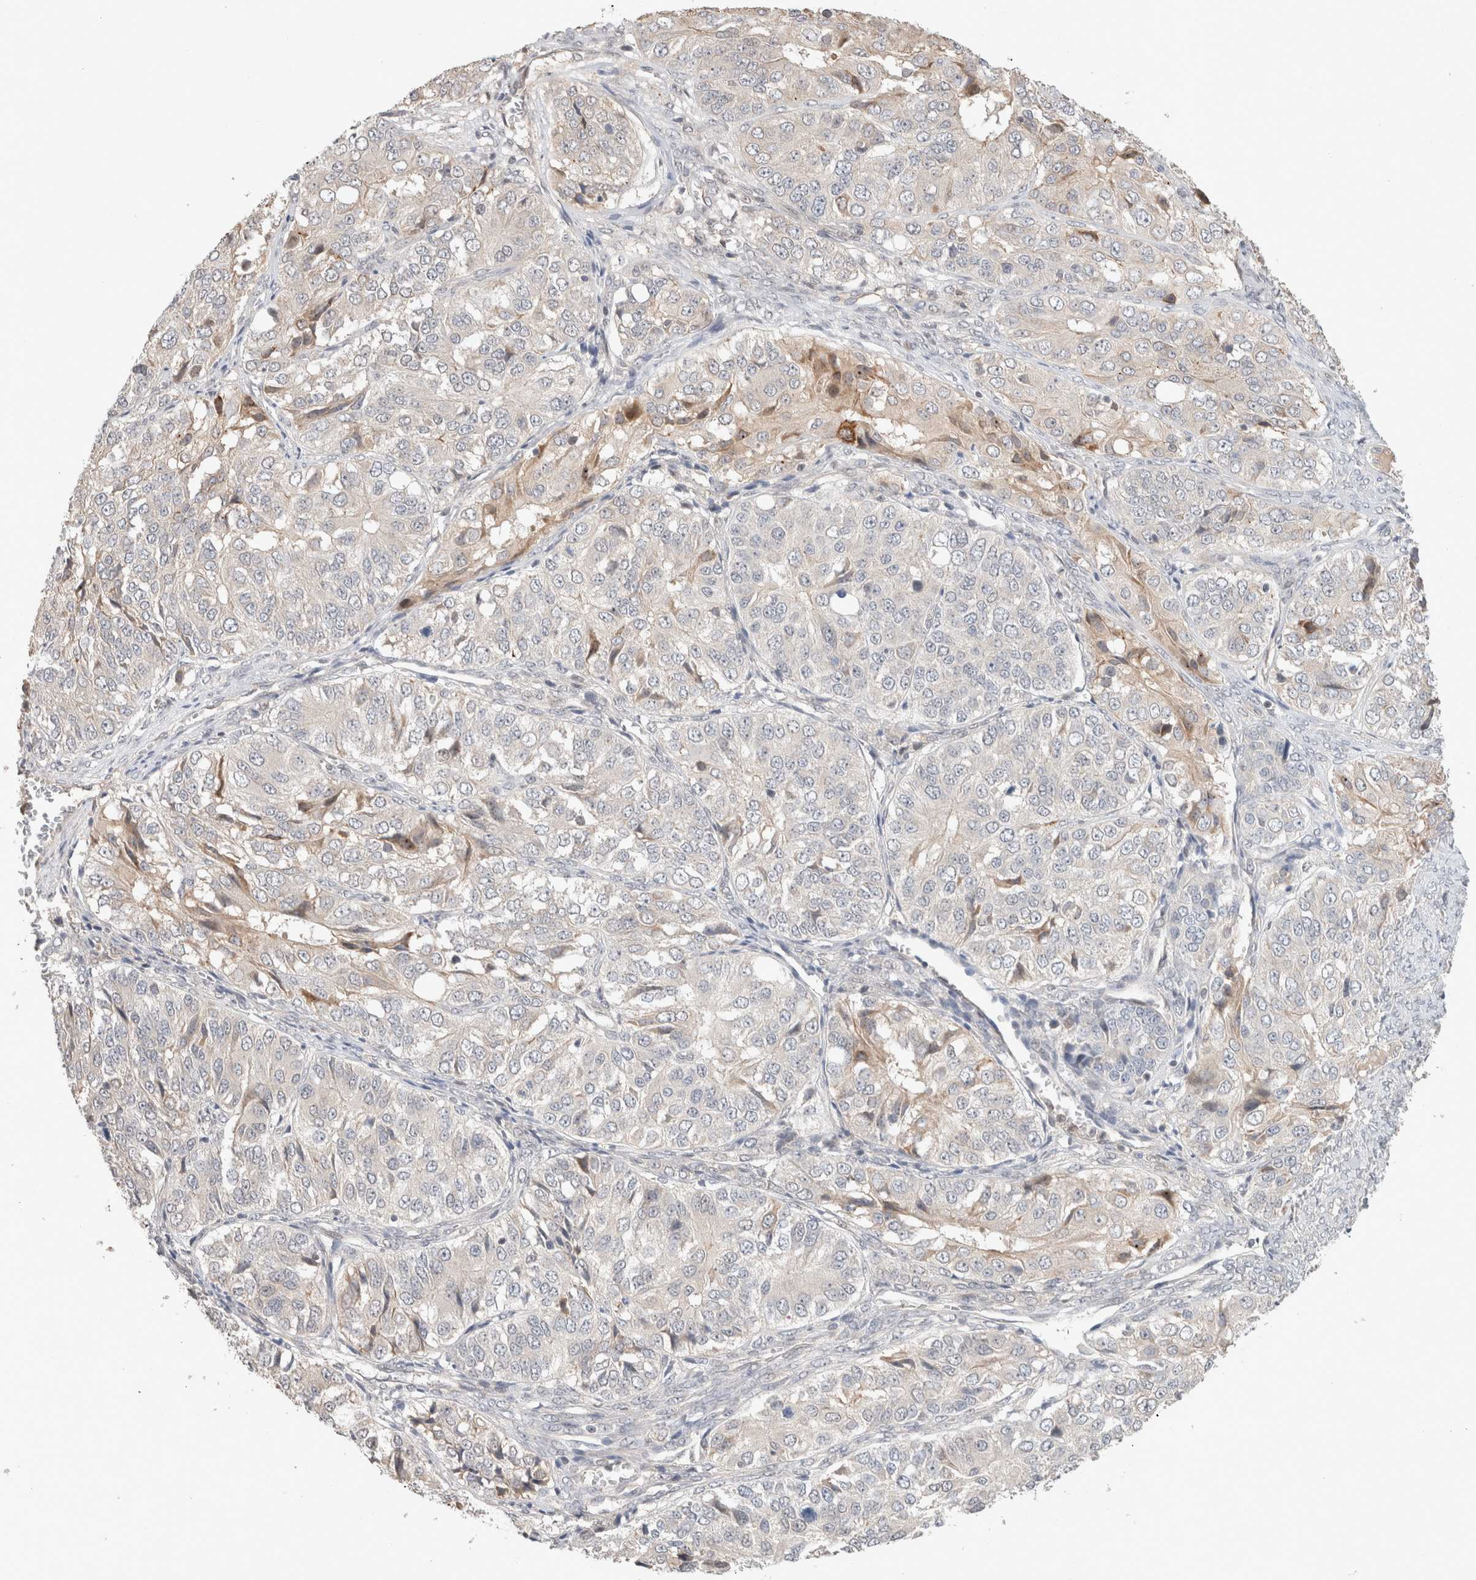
{"staining": {"intensity": "weak", "quantity": "25%-75%", "location": "cytoplasmic/membranous,nuclear"}, "tissue": "ovarian cancer", "cell_type": "Tumor cells", "image_type": "cancer", "snomed": [{"axis": "morphology", "description": "Carcinoma, endometroid"}, {"axis": "topography", "description": "Ovary"}], "caption": "Immunohistochemical staining of human ovarian cancer (endometroid carcinoma) exhibits weak cytoplasmic/membranous and nuclear protein expression in about 25%-75% of tumor cells.", "gene": "SYDE2", "patient": {"sex": "female", "age": 51}}